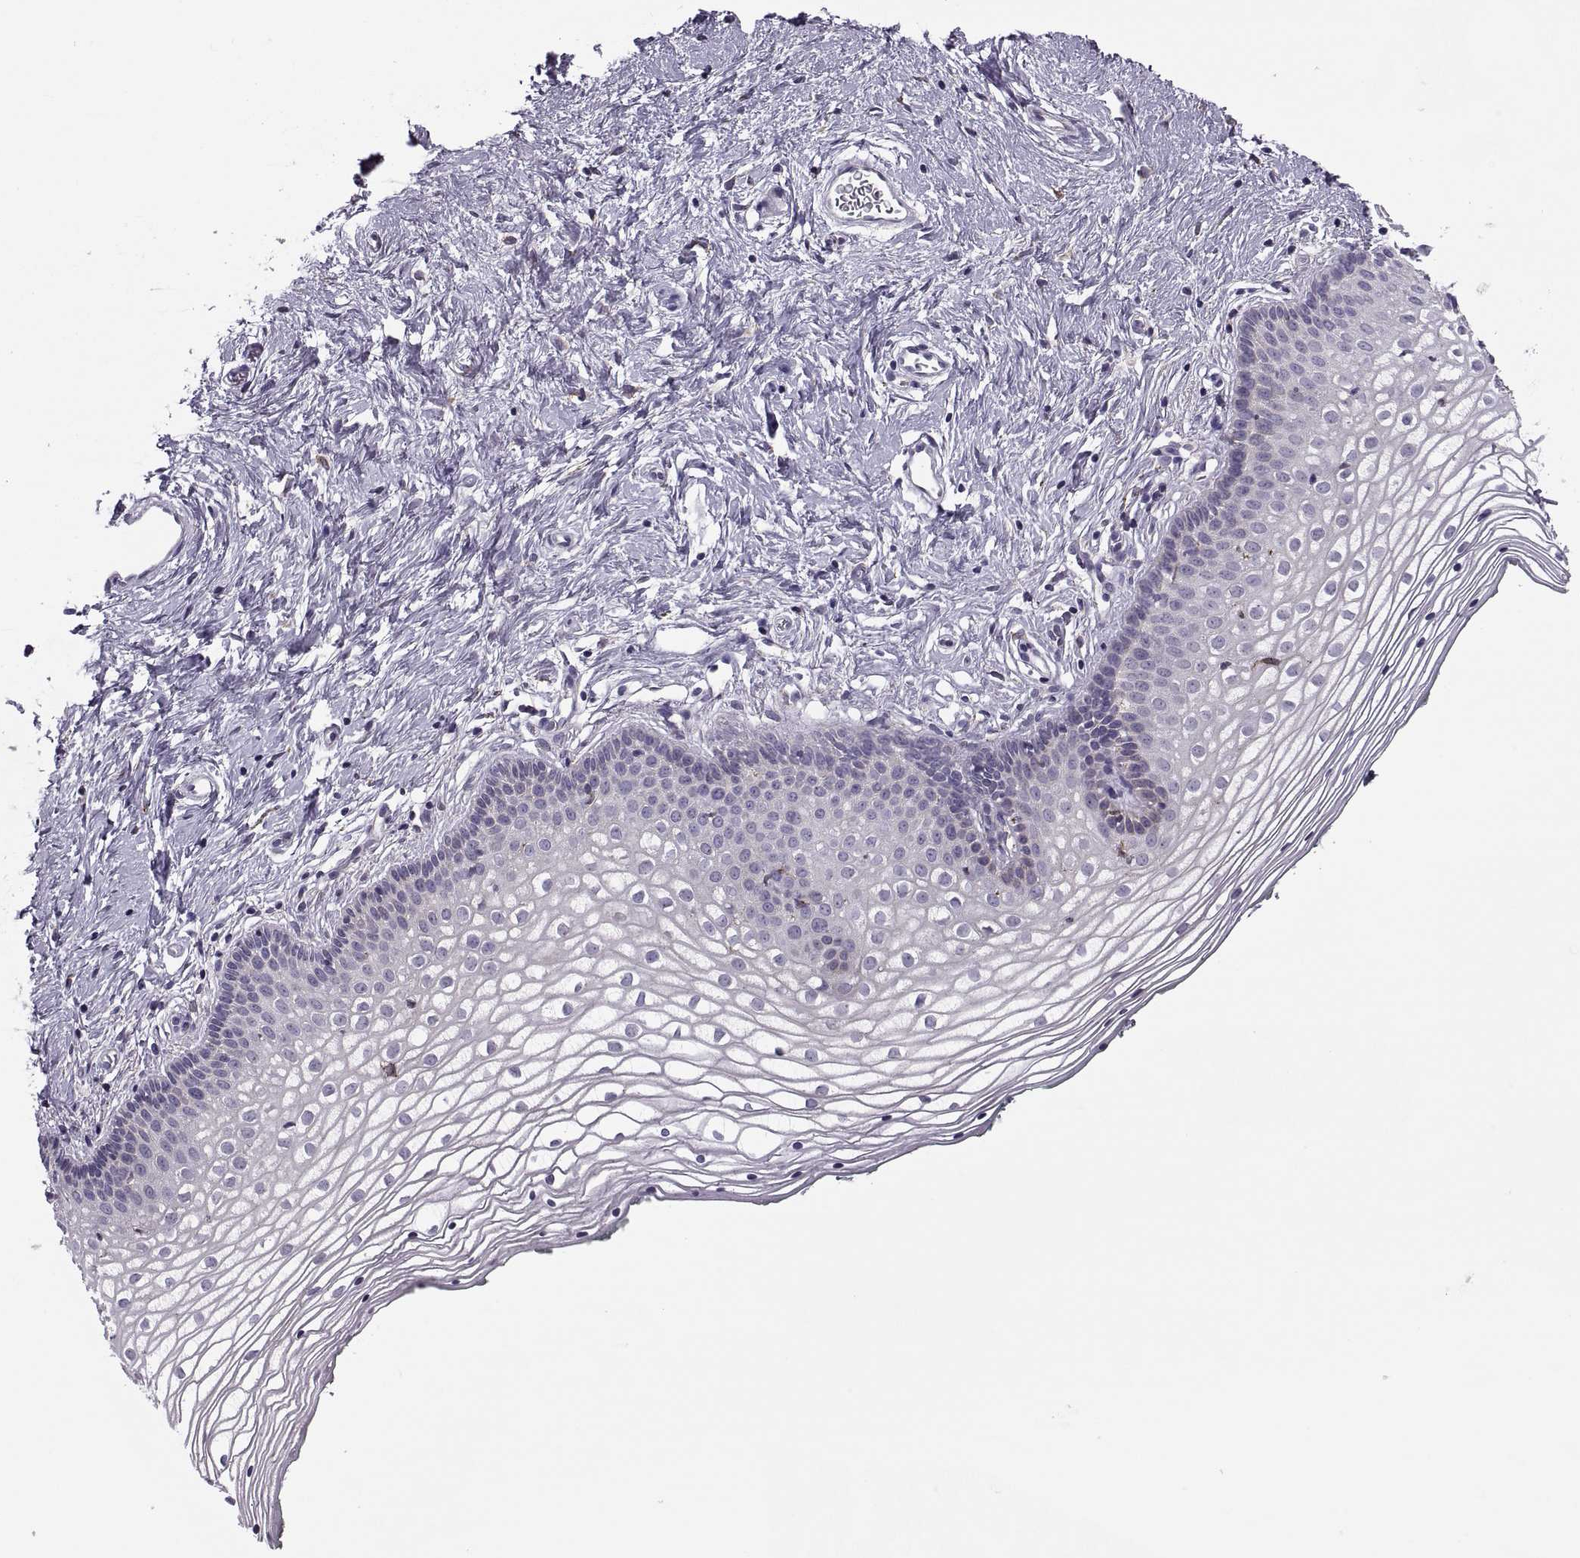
{"staining": {"intensity": "negative", "quantity": "none", "location": "none"}, "tissue": "vagina", "cell_type": "Squamous epithelial cells", "image_type": "normal", "snomed": [{"axis": "morphology", "description": "Normal tissue, NOS"}, {"axis": "topography", "description": "Vagina"}], "caption": "Vagina stained for a protein using immunohistochemistry exhibits no staining squamous epithelial cells.", "gene": "LETM2", "patient": {"sex": "female", "age": 36}}